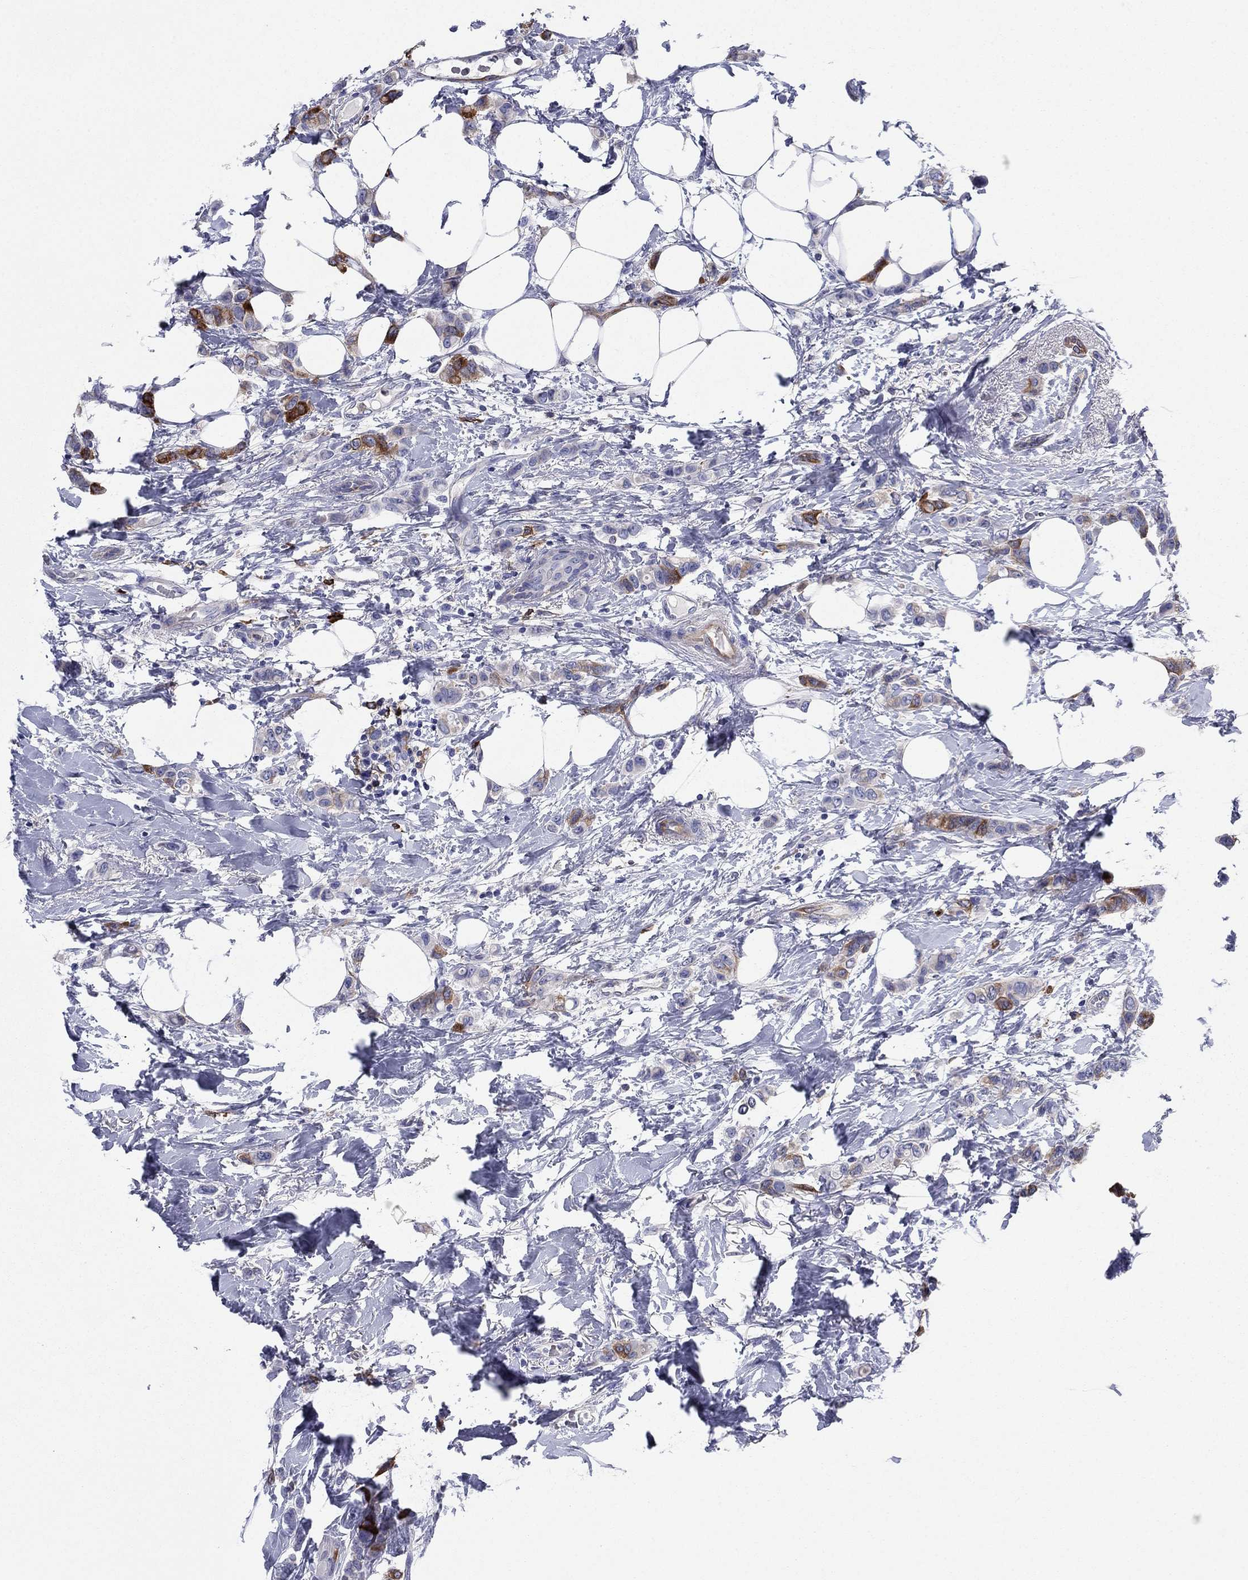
{"staining": {"intensity": "strong", "quantity": "<25%", "location": "cytoplasmic/membranous"}, "tissue": "breast cancer", "cell_type": "Tumor cells", "image_type": "cancer", "snomed": [{"axis": "morphology", "description": "Lobular carcinoma"}, {"axis": "topography", "description": "Breast"}], "caption": "Immunohistochemical staining of human breast lobular carcinoma displays strong cytoplasmic/membranous protein staining in approximately <25% of tumor cells. (brown staining indicates protein expression, while blue staining denotes nuclei).", "gene": "STMN1", "patient": {"sex": "female", "age": 66}}